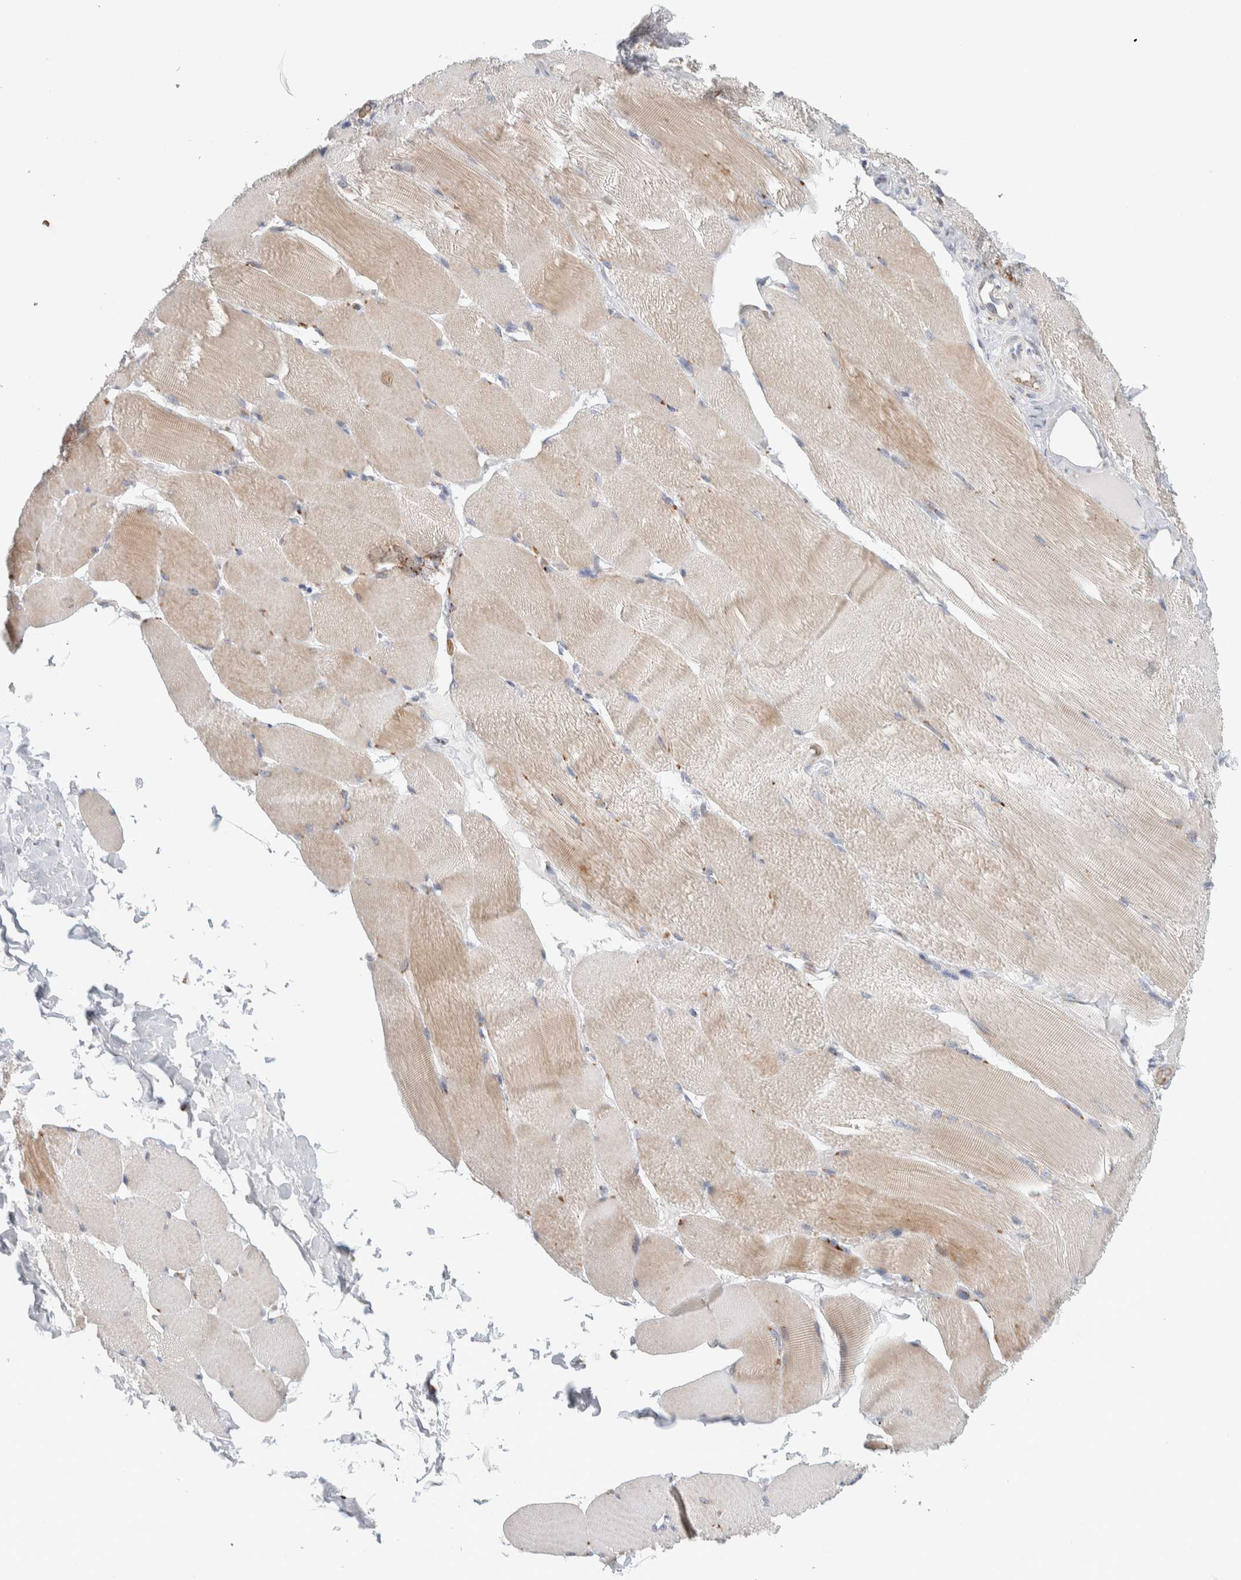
{"staining": {"intensity": "moderate", "quantity": ">75%", "location": "cytoplasmic/membranous"}, "tissue": "skeletal muscle", "cell_type": "Myocytes", "image_type": "normal", "snomed": [{"axis": "morphology", "description": "Normal tissue, NOS"}, {"axis": "topography", "description": "Skin"}, {"axis": "topography", "description": "Skeletal muscle"}], "caption": "A brown stain labels moderate cytoplasmic/membranous staining of a protein in myocytes of normal skeletal muscle.", "gene": "SLC38A10", "patient": {"sex": "male", "age": 83}}